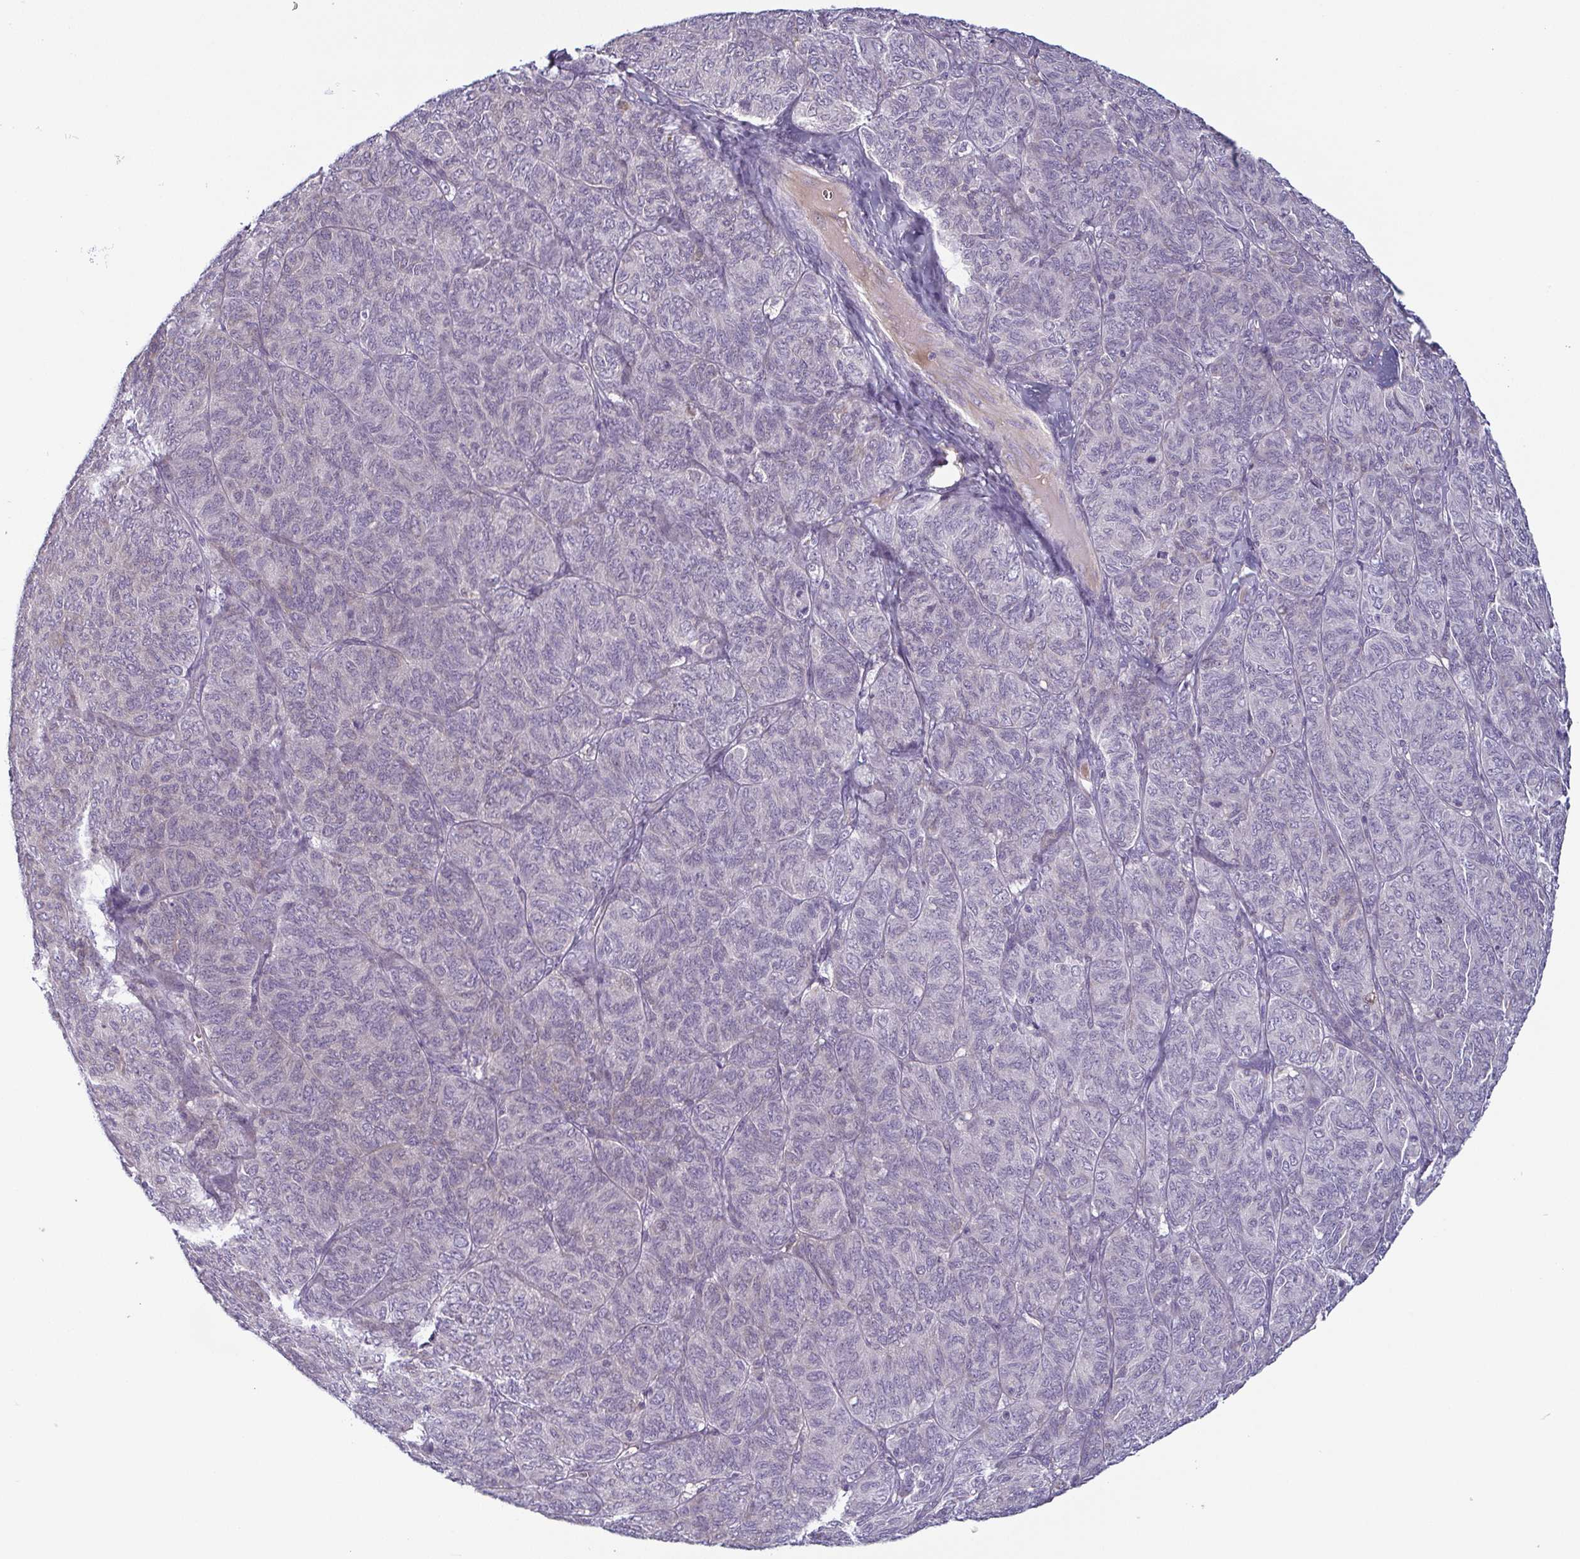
{"staining": {"intensity": "negative", "quantity": "none", "location": "none"}, "tissue": "ovarian cancer", "cell_type": "Tumor cells", "image_type": "cancer", "snomed": [{"axis": "morphology", "description": "Carcinoma, endometroid"}, {"axis": "topography", "description": "Ovary"}], "caption": "Endometroid carcinoma (ovarian) was stained to show a protein in brown. There is no significant staining in tumor cells.", "gene": "ECM1", "patient": {"sex": "female", "age": 80}}